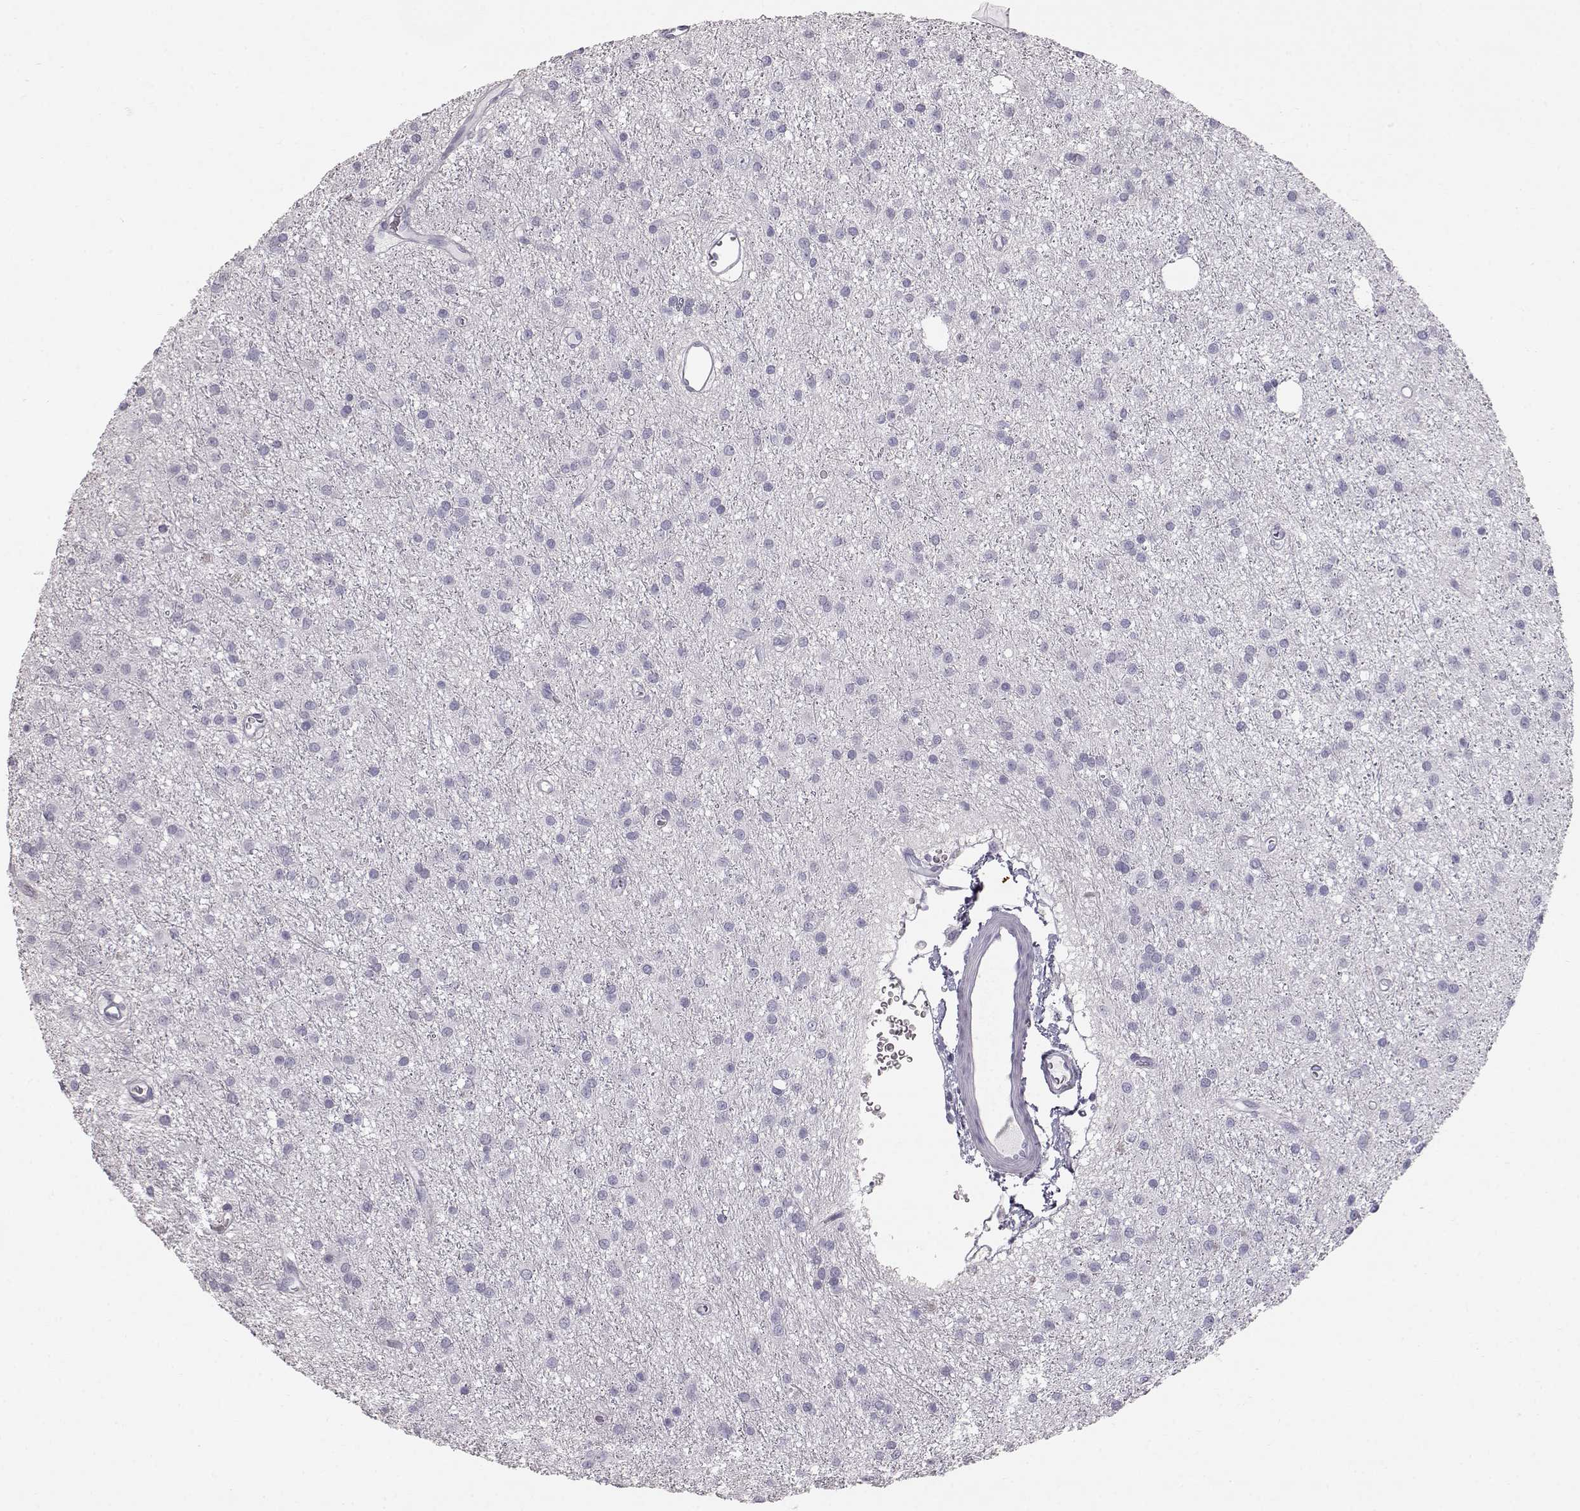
{"staining": {"intensity": "negative", "quantity": "none", "location": "none"}, "tissue": "glioma", "cell_type": "Tumor cells", "image_type": "cancer", "snomed": [{"axis": "morphology", "description": "Glioma, malignant, Low grade"}, {"axis": "topography", "description": "Brain"}], "caption": "DAB immunohistochemical staining of malignant glioma (low-grade) displays no significant staining in tumor cells. Nuclei are stained in blue.", "gene": "KRT33A", "patient": {"sex": "male", "age": 27}}